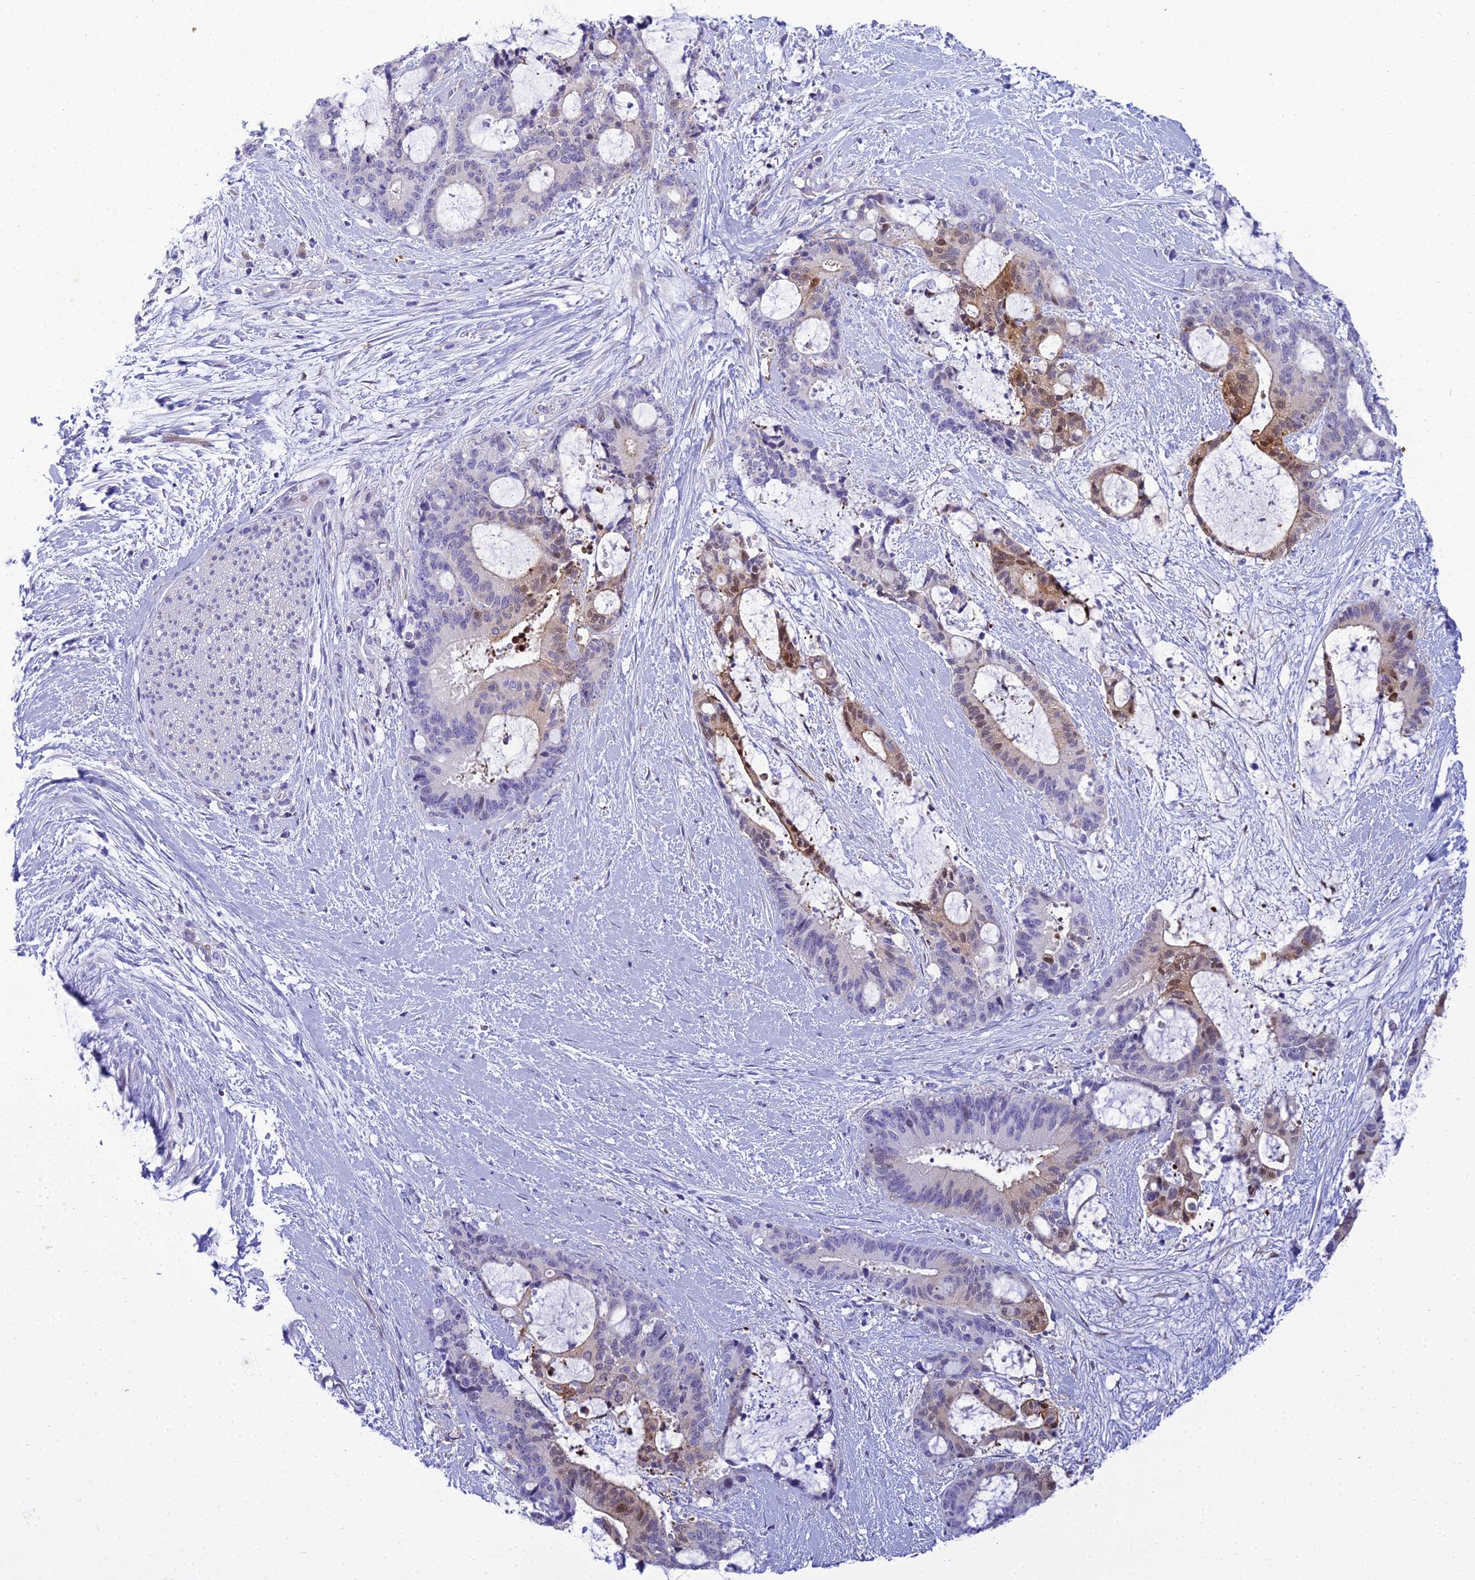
{"staining": {"intensity": "moderate", "quantity": "<25%", "location": "cytoplasmic/membranous,nuclear"}, "tissue": "liver cancer", "cell_type": "Tumor cells", "image_type": "cancer", "snomed": [{"axis": "morphology", "description": "Normal tissue, NOS"}, {"axis": "morphology", "description": "Cholangiocarcinoma"}, {"axis": "topography", "description": "Liver"}, {"axis": "topography", "description": "Peripheral nerve tissue"}], "caption": "IHC of liver cholangiocarcinoma reveals low levels of moderate cytoplasmic/membranous and nuclear positivity in approximately <25% of tumor cells. The staining was performed using DAB (3,3'-diaminobenzidine), with brown indicating positive protein expression. Nuclei are stained blue with hematoxylin.", "gene": "ZMIZ1", "patient": {"sex": "female", "age": 73}}